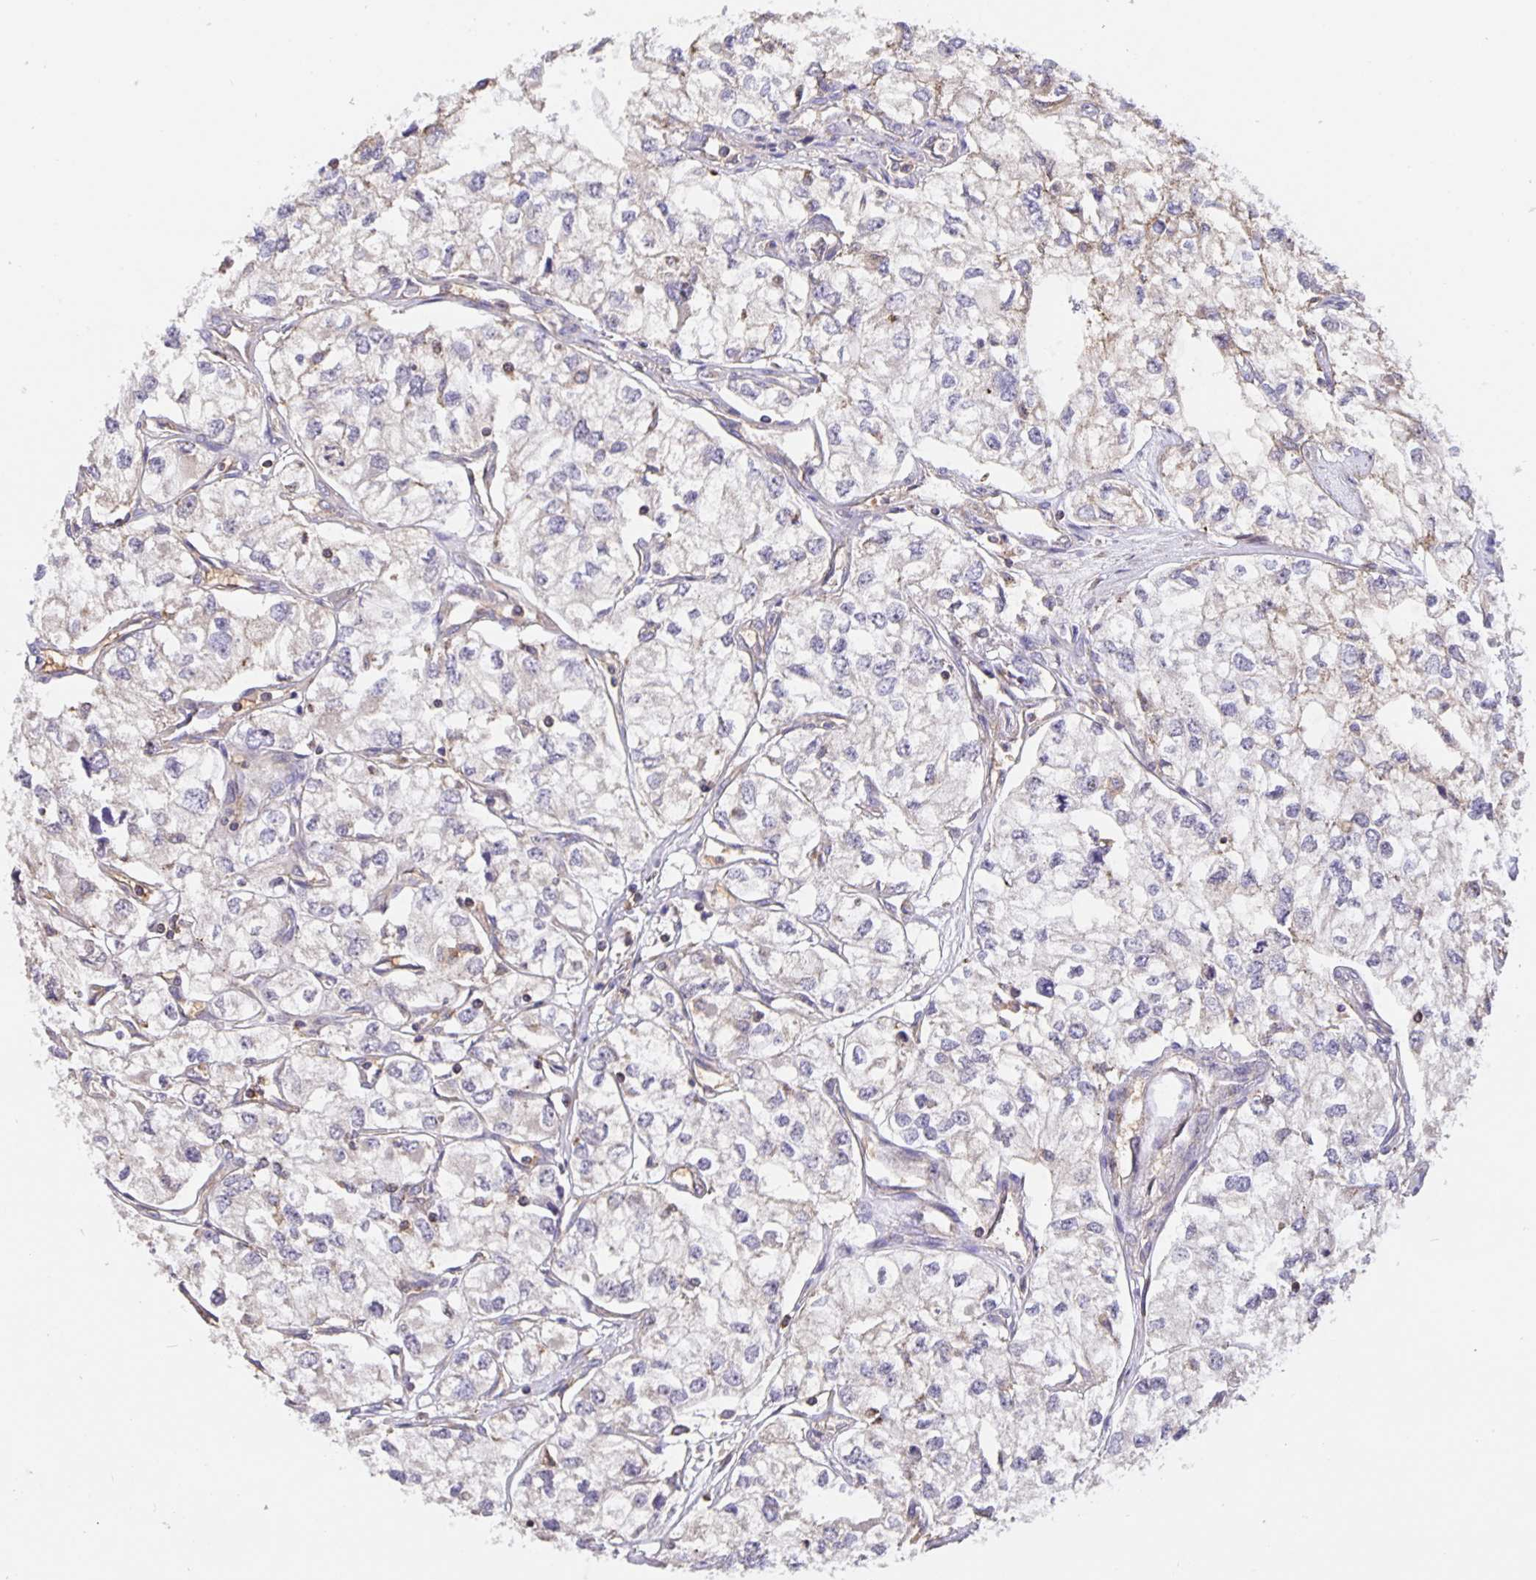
{"staining": {"intensity": "weak", "quantity": "<25%", "location": "cytoplasmic/membranous"}, "tissue": "renal cancer", "cell_type": "Tumor cells", "image_type": "cancer", "snomed": [{"axis": "morphology", "description": "Adenocarcinoma, NOS"}, {"axis": "topography", "description": "Kidney"}], "caption": "Renal cancer was stained to show a protein in brown. There is no significant positivity in tumor cells.", "gene": "TMEM71", "patient": {"sex": "female", "age": 59}}